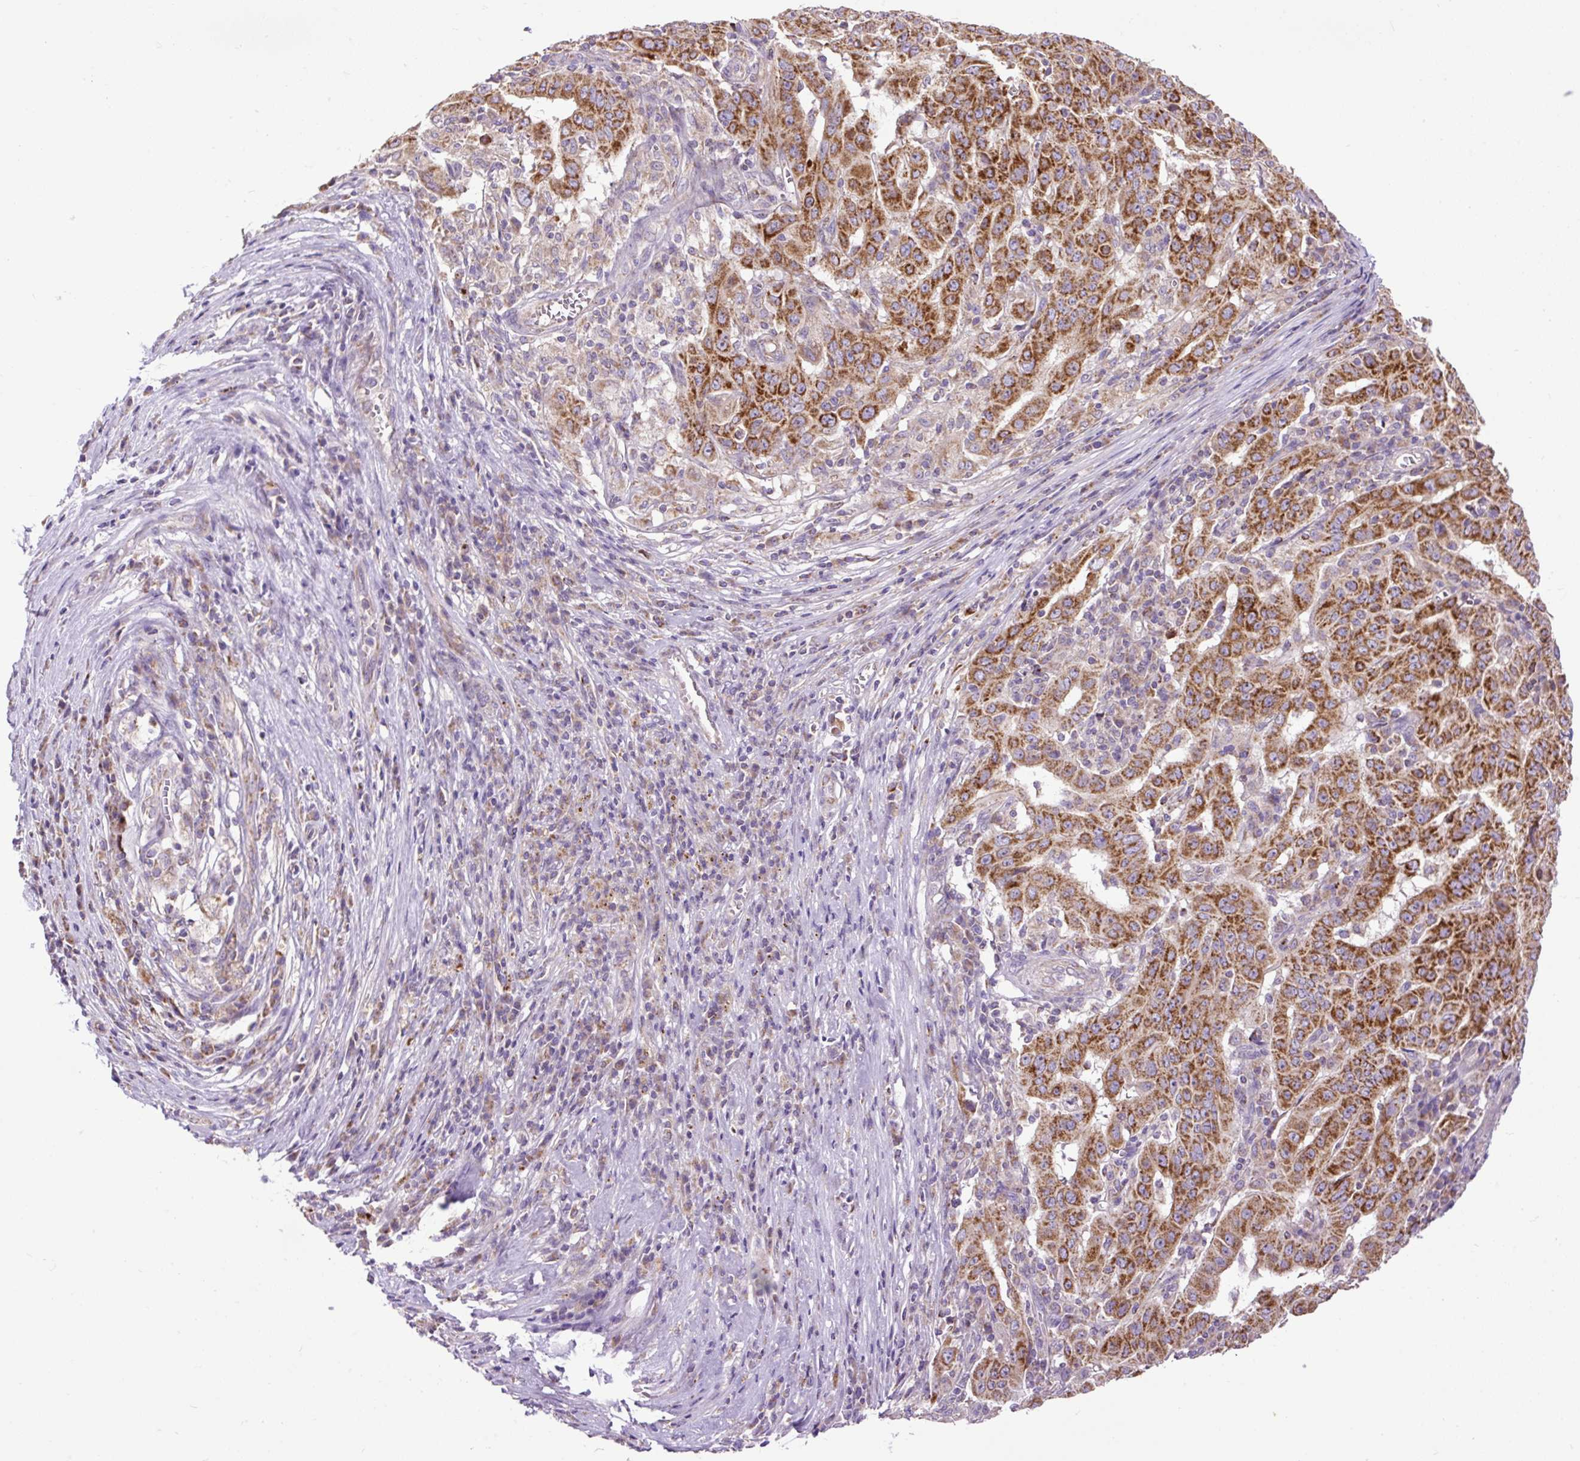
{"staining": {"intensity": "strong", "quantity": ">75%", "location": "cytoplasmic/membranous"}, "tissue": "pancreatic cancer", "cell_type": "Tumor cells", "image_type": "cancer", "snomed": [{"axis": "morphology", "description": "Adenocarcinoma, NOS"}, {"axis": "topography", "description": "Pancreas"}], "caption": "IHC histopathology image of human pancreatic cancer (adenocarcinoma) stained for a protein (brown), which demonstrates high levels of strong cytoplasmic/membranous positivity in about >75% of tumor cells.", "gene": "TOMM40", "patient": {"sex": "male", "age": 63}}